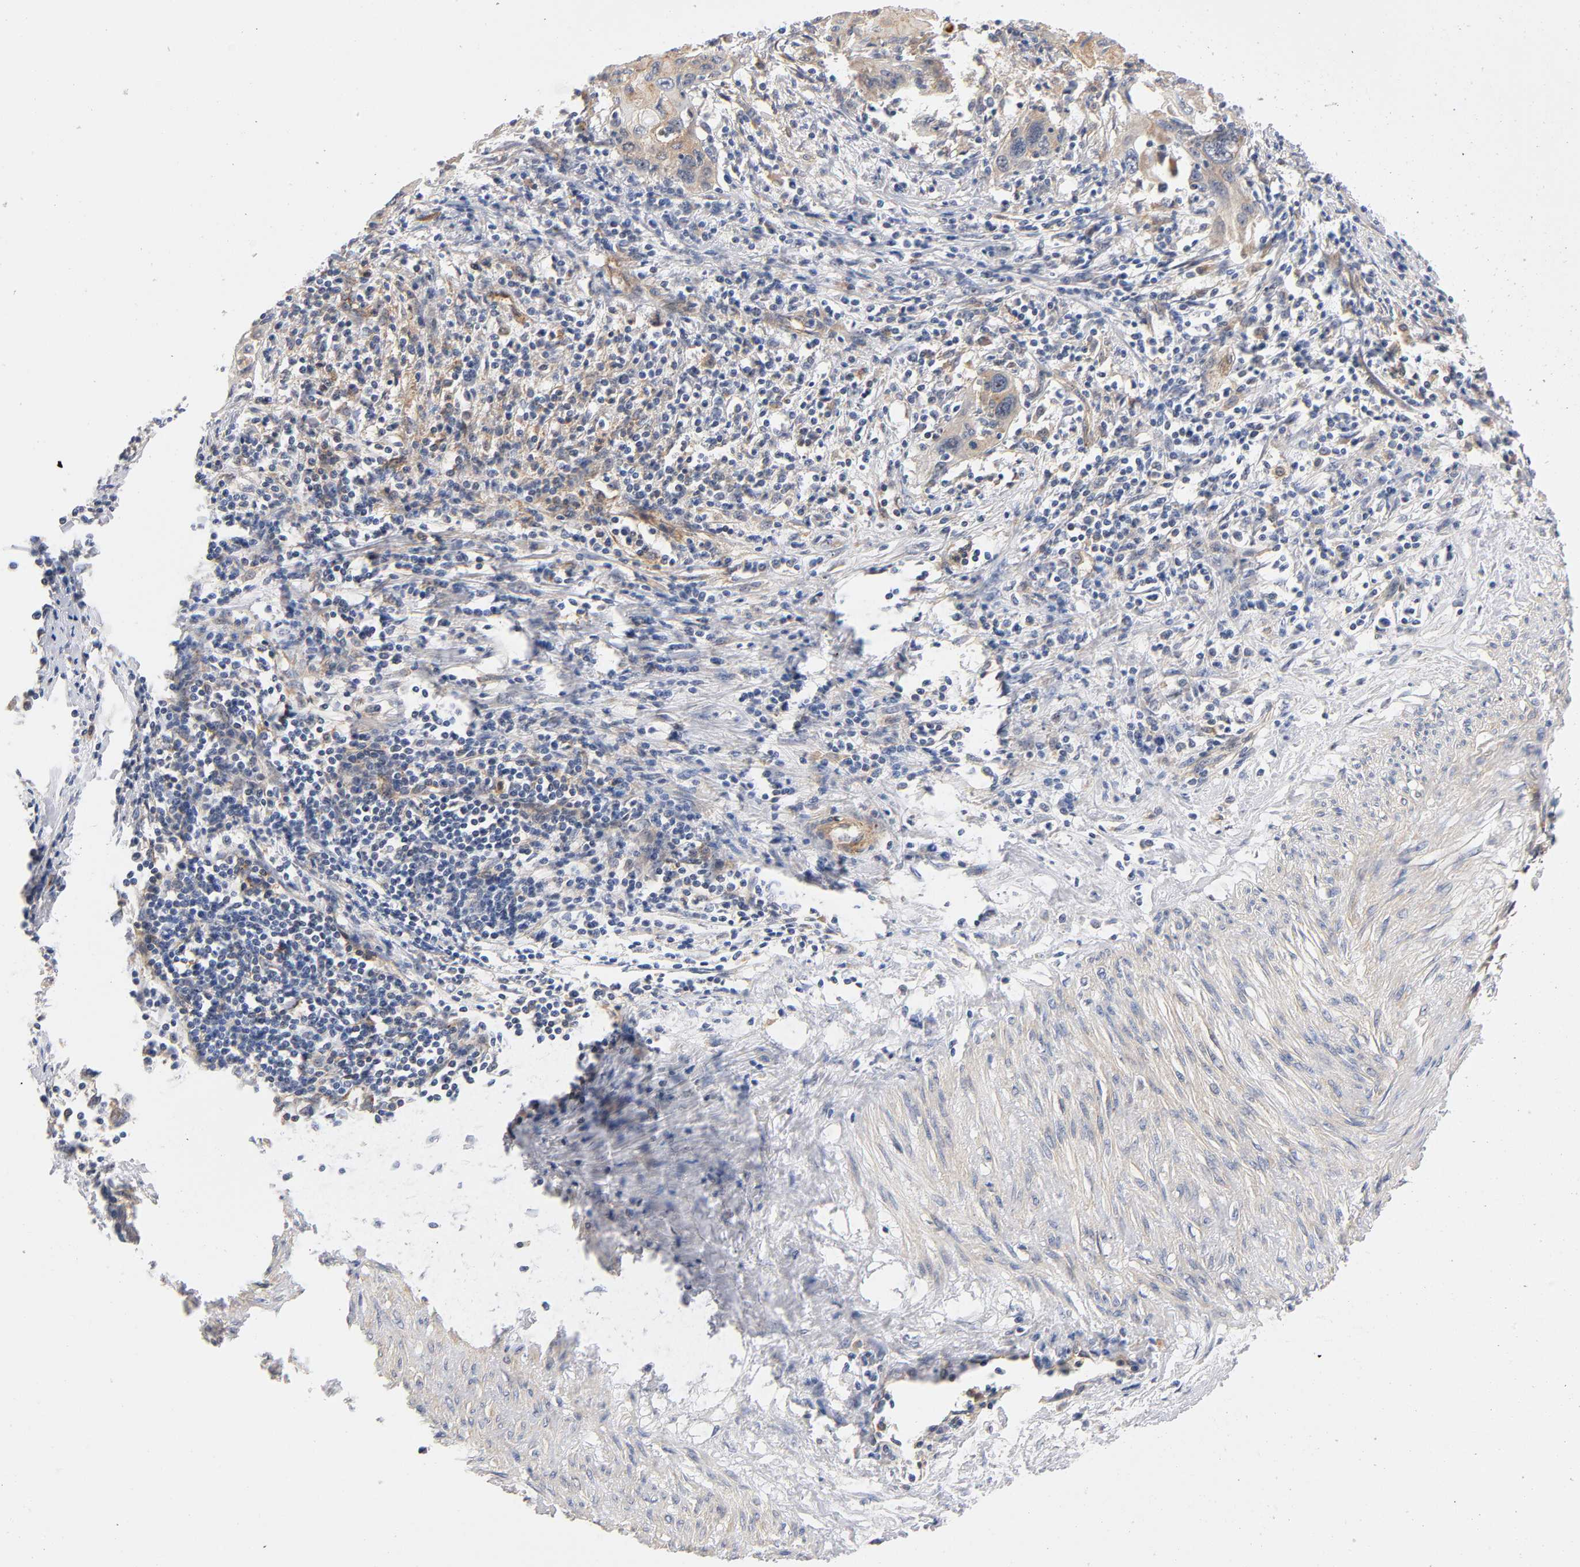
{"staining": {"intensity": "moderate", "quantity": ">75%", "location": "cytoplasmic/membranous"}, "tissue": "cervical cancer", "cell_type": "Tumor cells", "image_type": "cancer", "snomed": [{"axis": "morphology", "description": "Squamous cell carcinoma, NOS"}, {"axis": "topography", "description": "Cervix"}], "caption": "The histopathology image exhibits a brown stain indicating the presence of a protein in the cytoplasmic/membranous of tumor cells in squamous cell carcinoma (cervical).", "gene": "PLD1", "patient": {"sex": "female", "age": 54}}